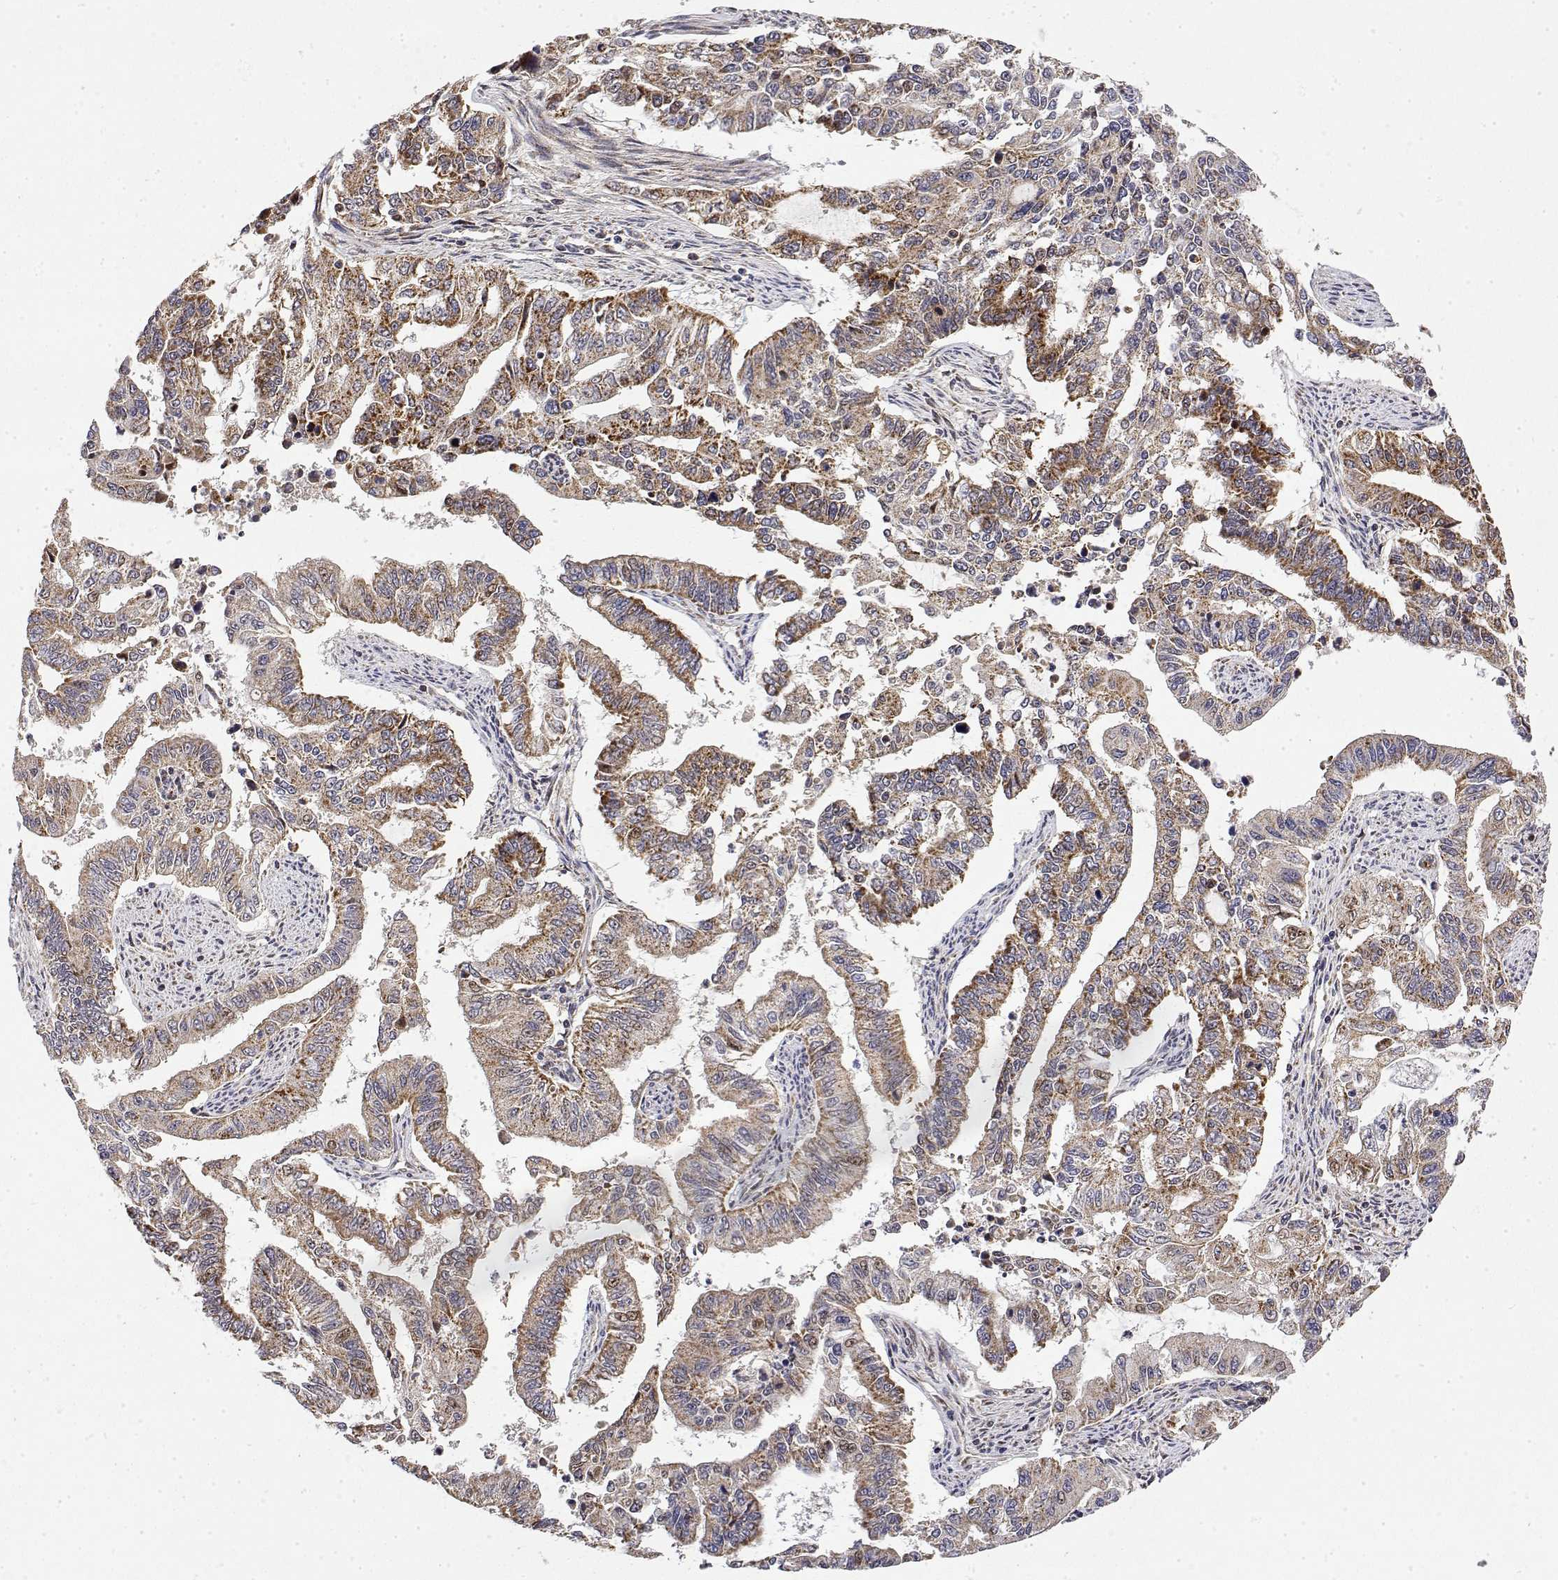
{"staining": {"intensity": "moderate", "quantity": ">75%", "location": "cytoplasmic/membranous"}, "tissue": "endometrial cancer", "cell_type": "Tumor cells", "image_type": "cancer", "snomed": [{"axis": "morphology", "description": "Adenocarcinoma, NOS"}, {"axis": "topography", "description": "Uterus"}], "caption": "Human adenocarcinoma (endometrial) stained with a brown dye reveals moderate cytoplasmic/membranous positive staining in about >75% of tumor cells.", "gene": "GADD45GIP1", "patient": {"sex": "female", "age": 59}}